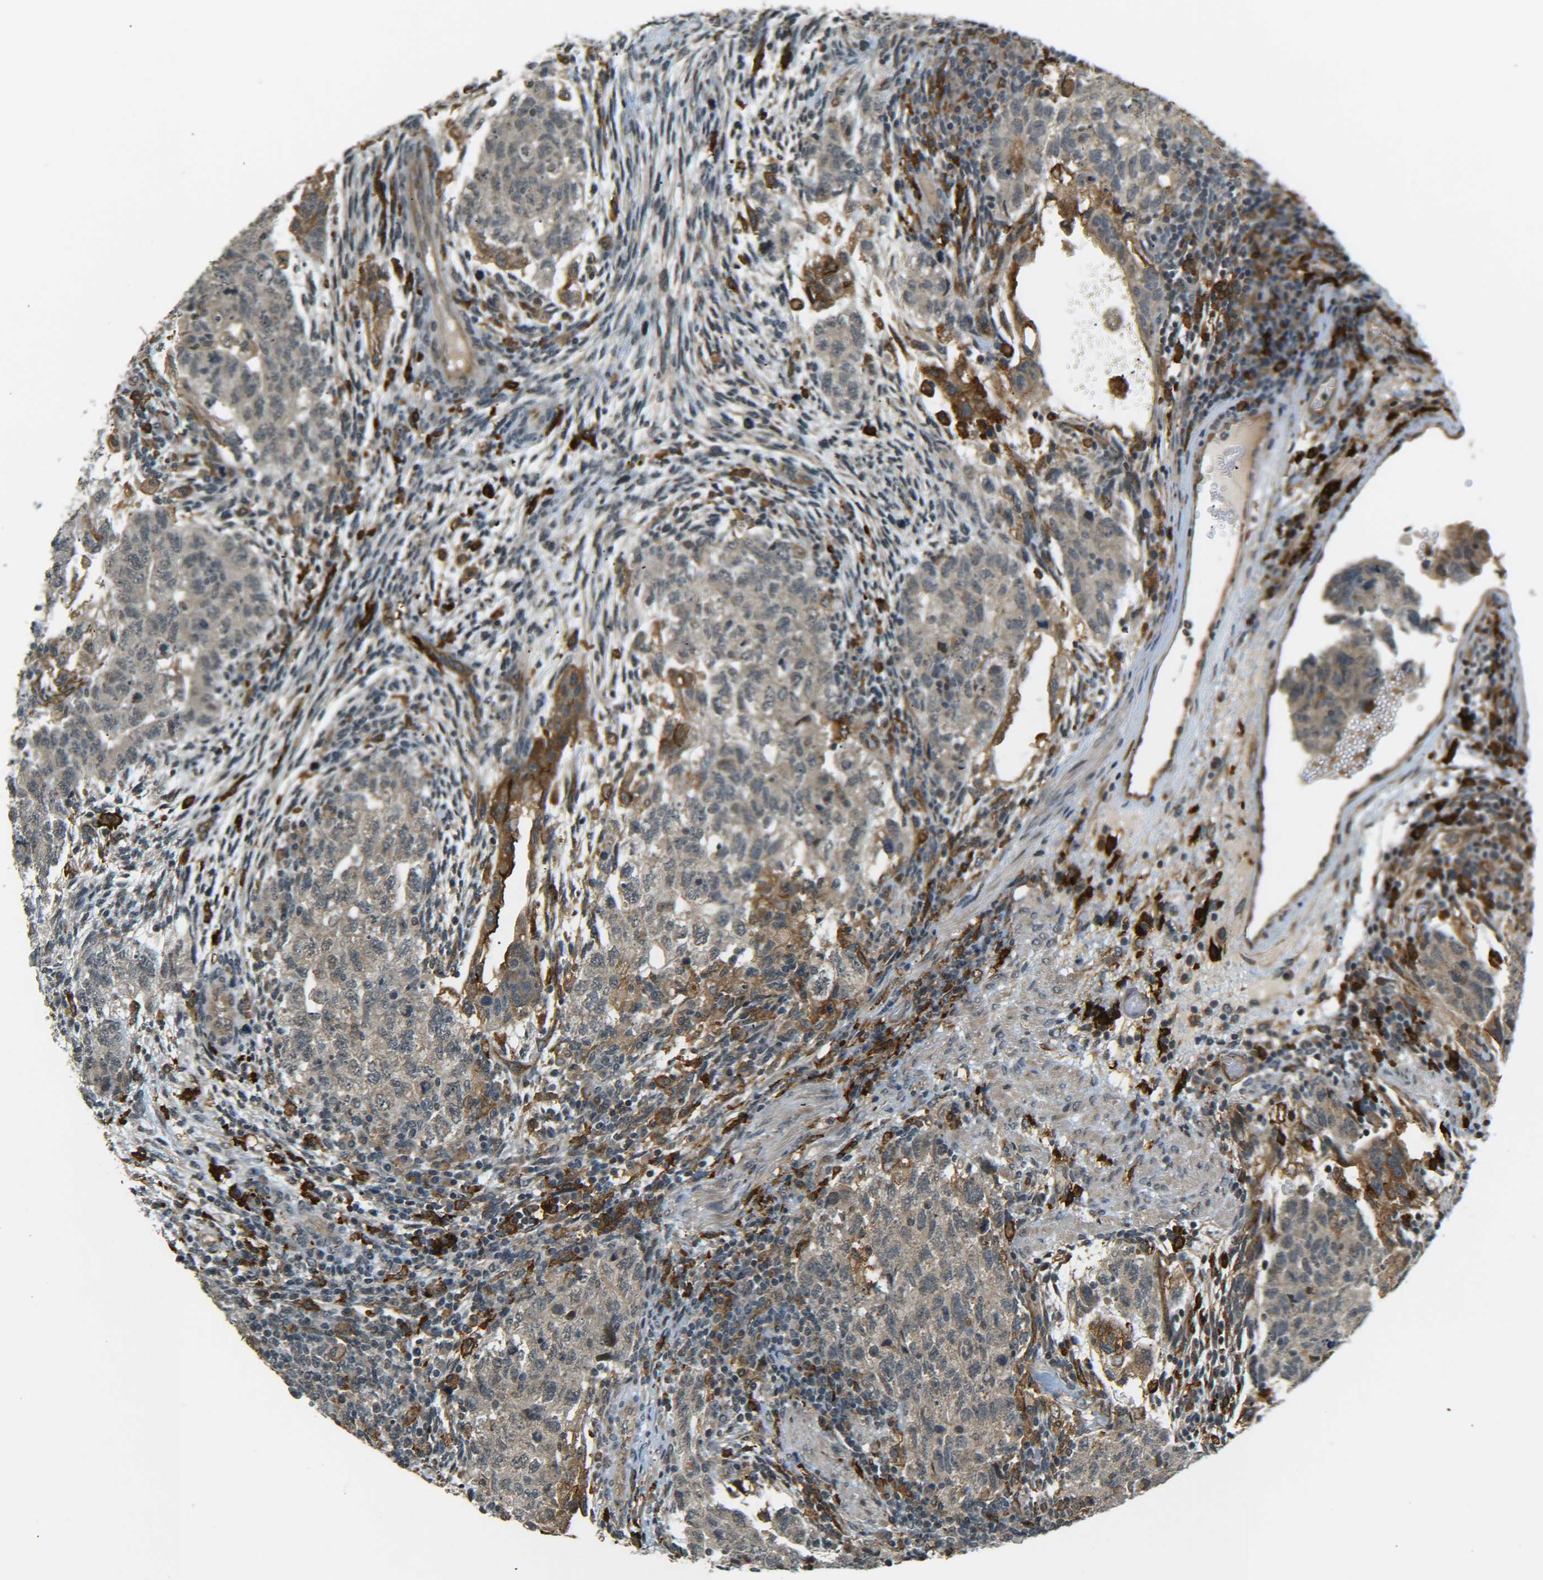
{"staining": {"intensity": "weak", "quantity": ">75%", "location": "cytoplasmic/membranous"}, "tissue": "testis cancer", "cell_type": "Tumor cells", "image_type": "cancer", "snomed": [{"axis": "morphology", "description": "Normal tissue, NOS"}, {"axis": "morphology", "description": "Carcinoma, Embryonal, NOS"}, {"axis": "topography", "description": "Testis"}], "caption": "Embryonal carcinoma (testis) tissue reveals weak cytoplasmic/membranous staining in about >75% of tumor cells, visualized by immunohistochemistry.", "gene": "DAB2", "patient": {"sex": "male", "age": 36}}